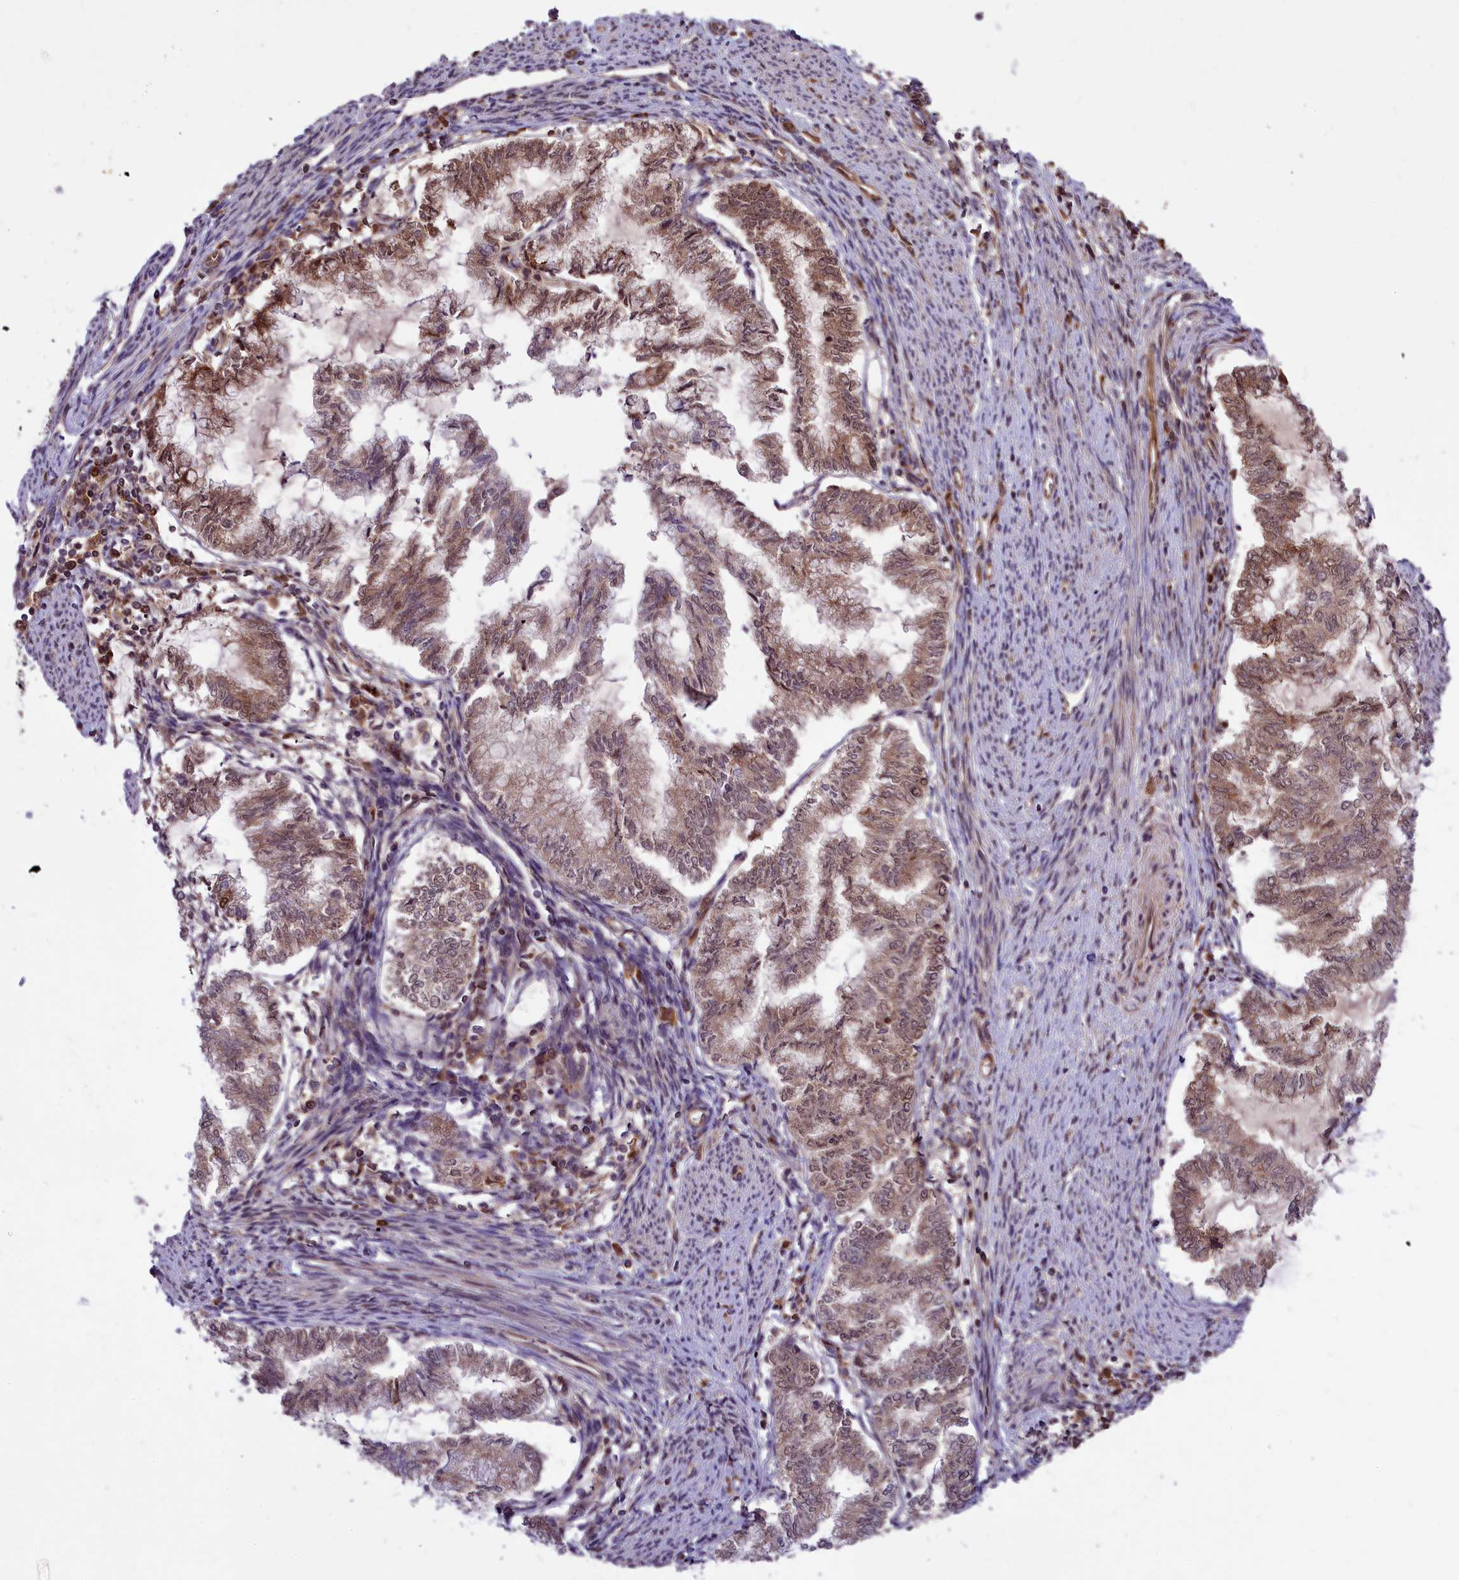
{"staining": {"intensity": "weak", "quantity": ">75%", "location": "cytoplasmic/membranous"}, "tissue": "endometrial cancer", "cell_type": "Tumor cells", "image_type": "cancer", "snomed": [{"axis": "morphology", "description": "Adenocarcinoma, NOS"}, {"axis": "topography", "description": "Endometrium"}], "caption": "Weak cytoplasmic/membranous protein expression is appreciated in about >75% of tumor cells in adenocarcinoma (endometrial). (DAB IHC with brightfield microscopy, high magnification).", "gene": "COX17", "patient": {"sex": "female", "age": 79}}